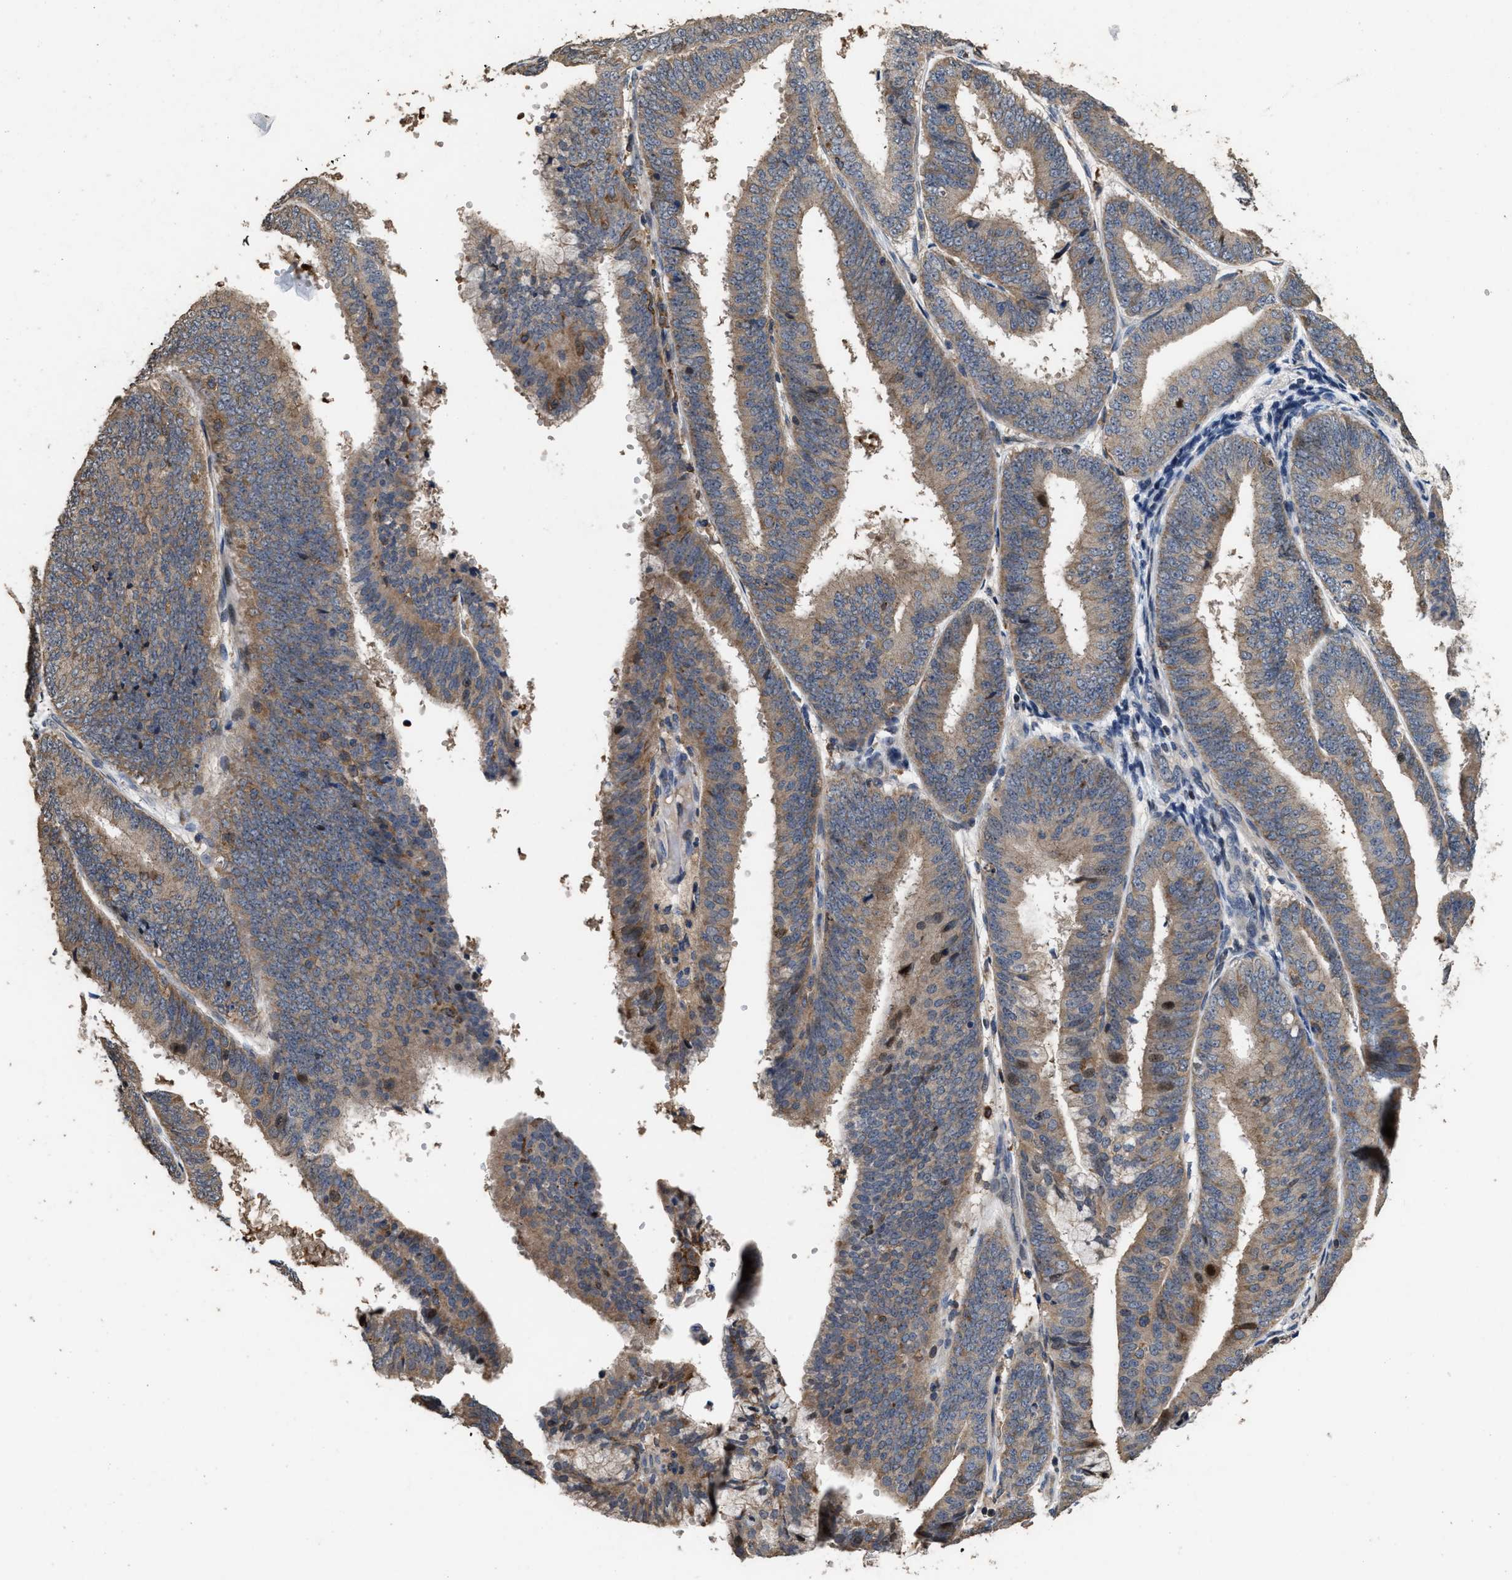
{"staining": {"intensity": "moderate", "quantity": ">75%", "location": "cytoplasmic/membranous"}, "tissue": "endometrial cancer", "cell_type": "Tumor cells", "image_type": "cancer", "snomed": [{"axis": "morphology", "description": "Adenocarcinoma, NOS"}, {"axis": "topography", "description": "Endometrium"}], "caption": "Protein expression by immunohistochemistry exhibits moderate cytoplasmic/membranous positivity in about >75% of tumor cells in endometrial cancer.", "gene": "TDRKH", "patient": {"sex": "female", "age": 63}}